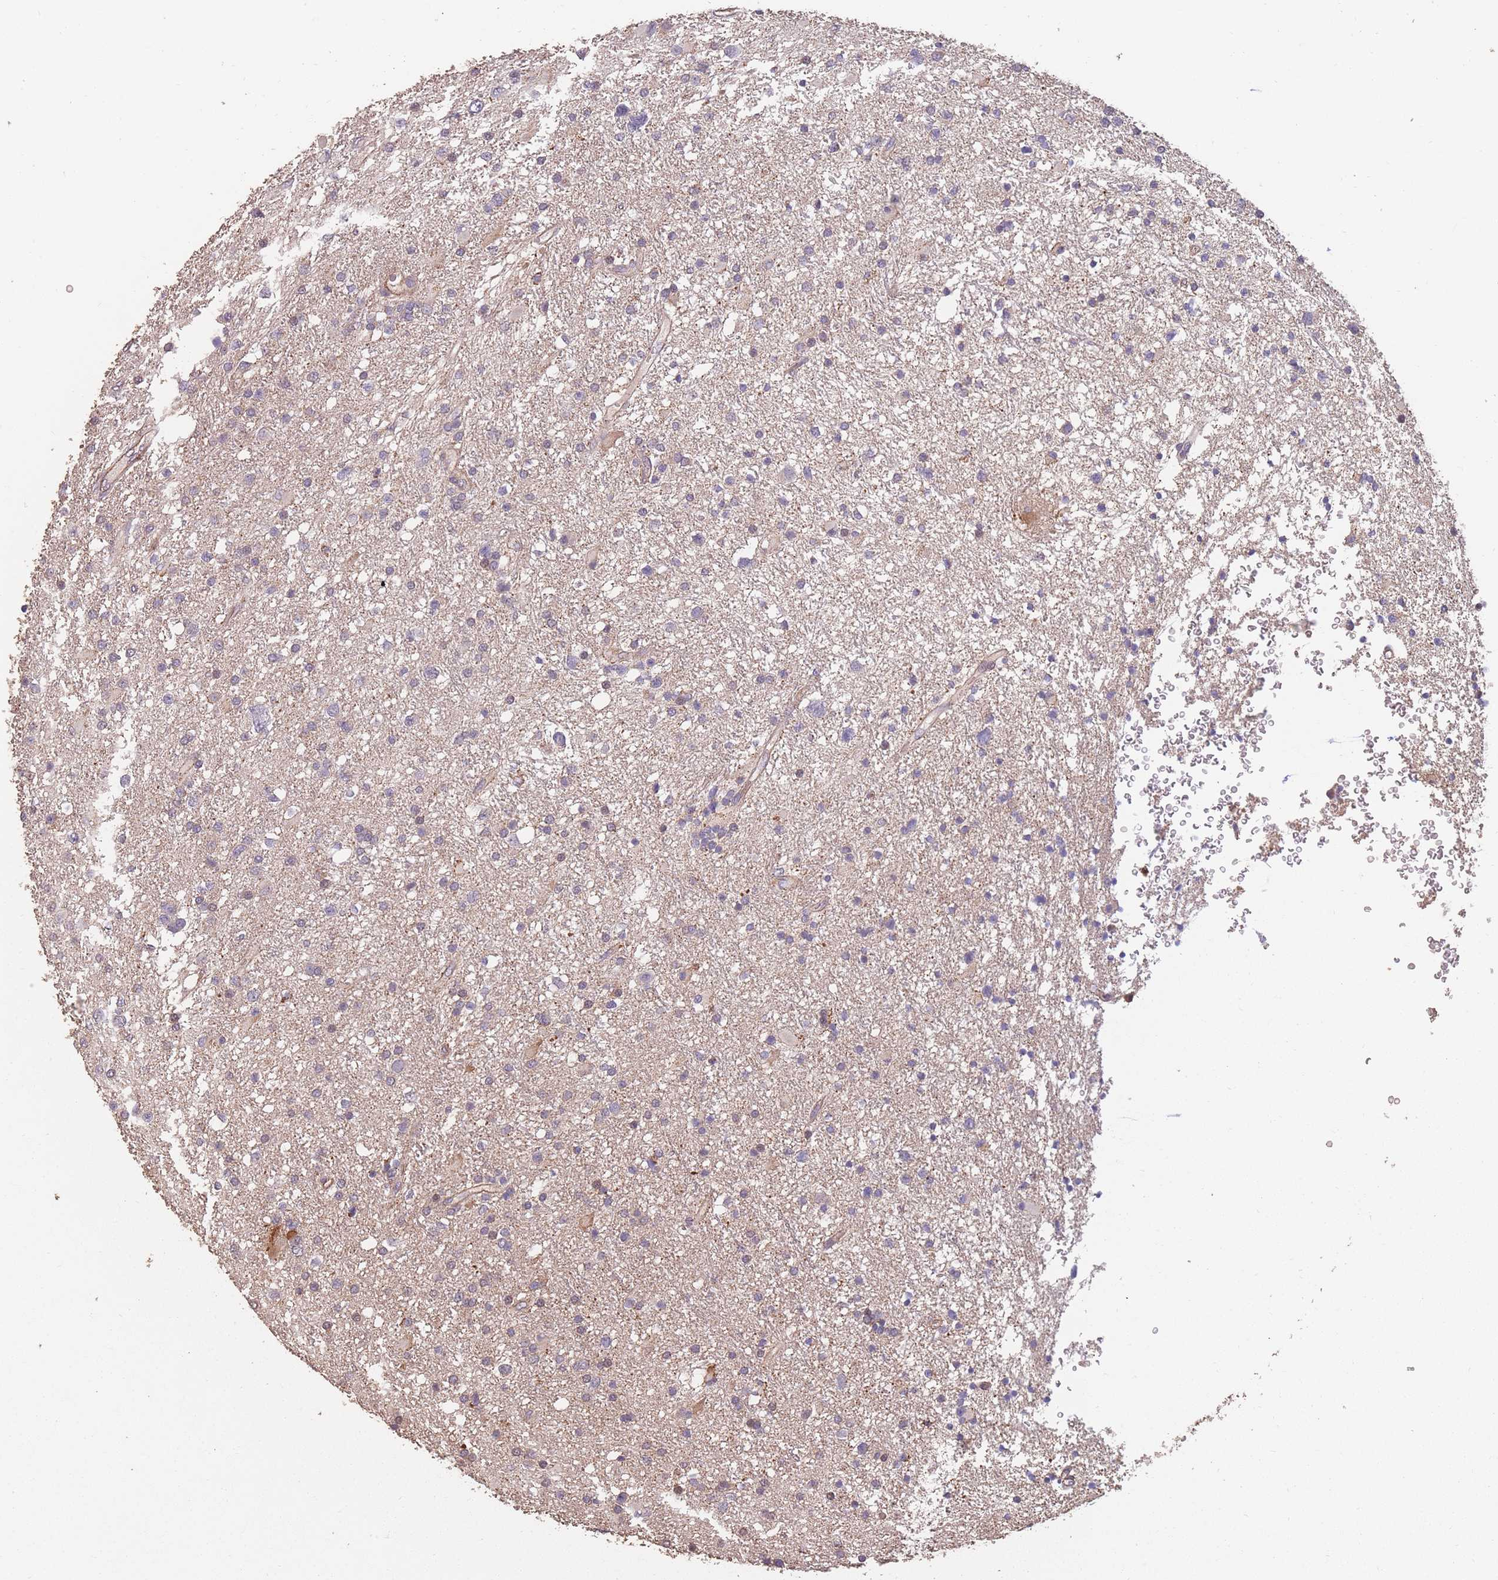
{"staining": {"intensity": "weak", "quantity": "<25%", "location": "cytoplasmic/membranous"}, "tissue": "glioma", "cell_type": "Tumor cells", "image_type": "cancer", "snomed": [{"axis": "morphology", "description": "Glioma, malignant, Low grade"}, {"axis": "topography", "description": "Brain"}], "caption": "An image of human glioma is negative for staining in tumor cells.", "gene": "NLRC4", "patient": {"sex": "female", "age": 32}}